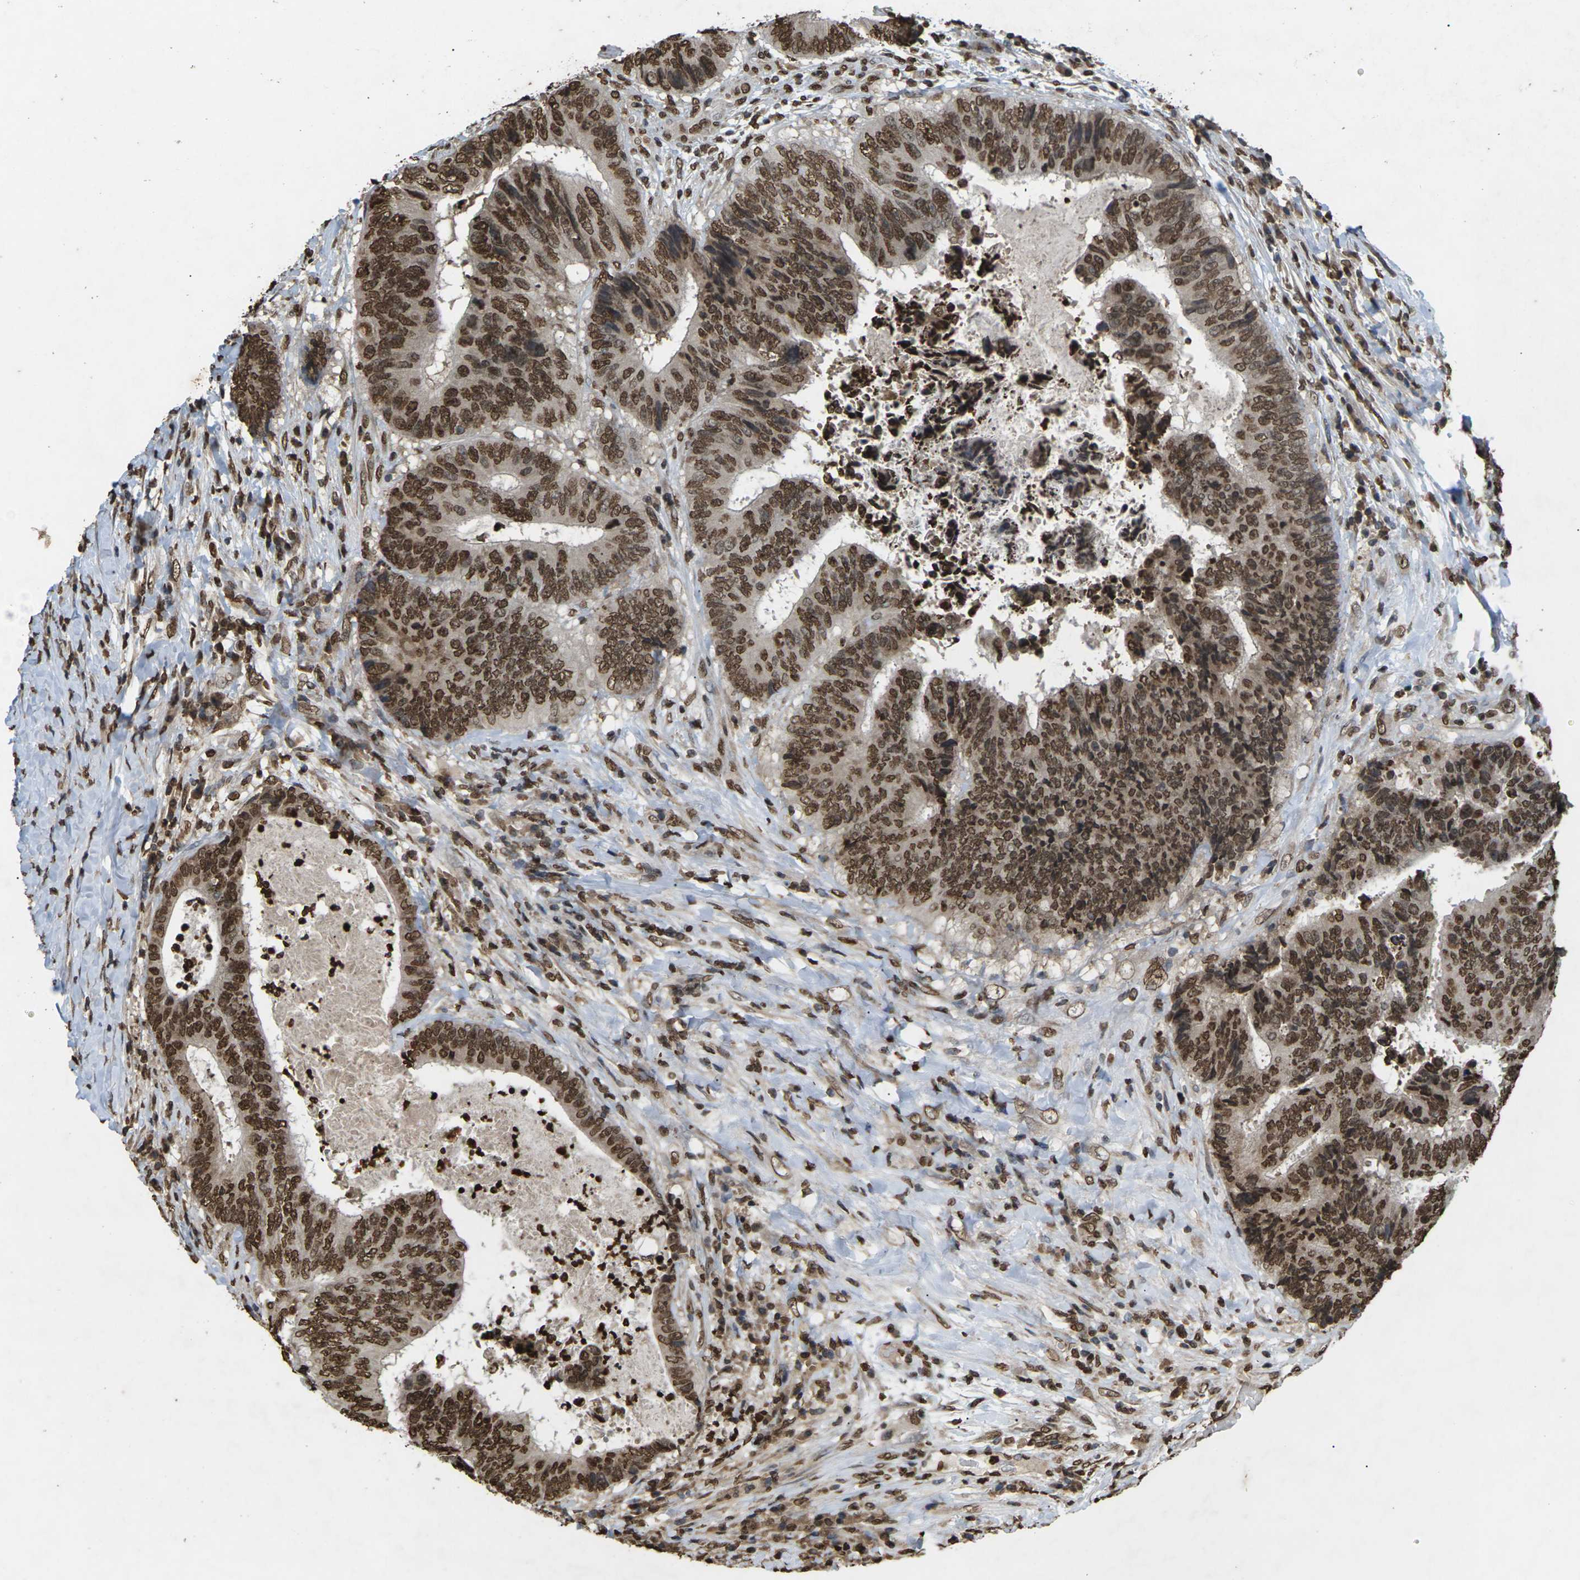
{"staining": {"intensity": "strong", "quantity": ">75%", "location": "nuclear"}, "tissue": "colorectal cancer", "cell_type": "Tumor cells", "image_type": "cancer", "snomed": [{"axis": "morphology", "description": "Adenocarcinoma, NOS"}, {"axis": "topography", "description": "Rectum"}], "caption": "Brown immunohistochemical staining in colorectal cancer demonstrates strong nuclear expression in approximately >75% of tumor cells.", "gene": "EMSY", "patient": {"sex": "male", "age": 72}}